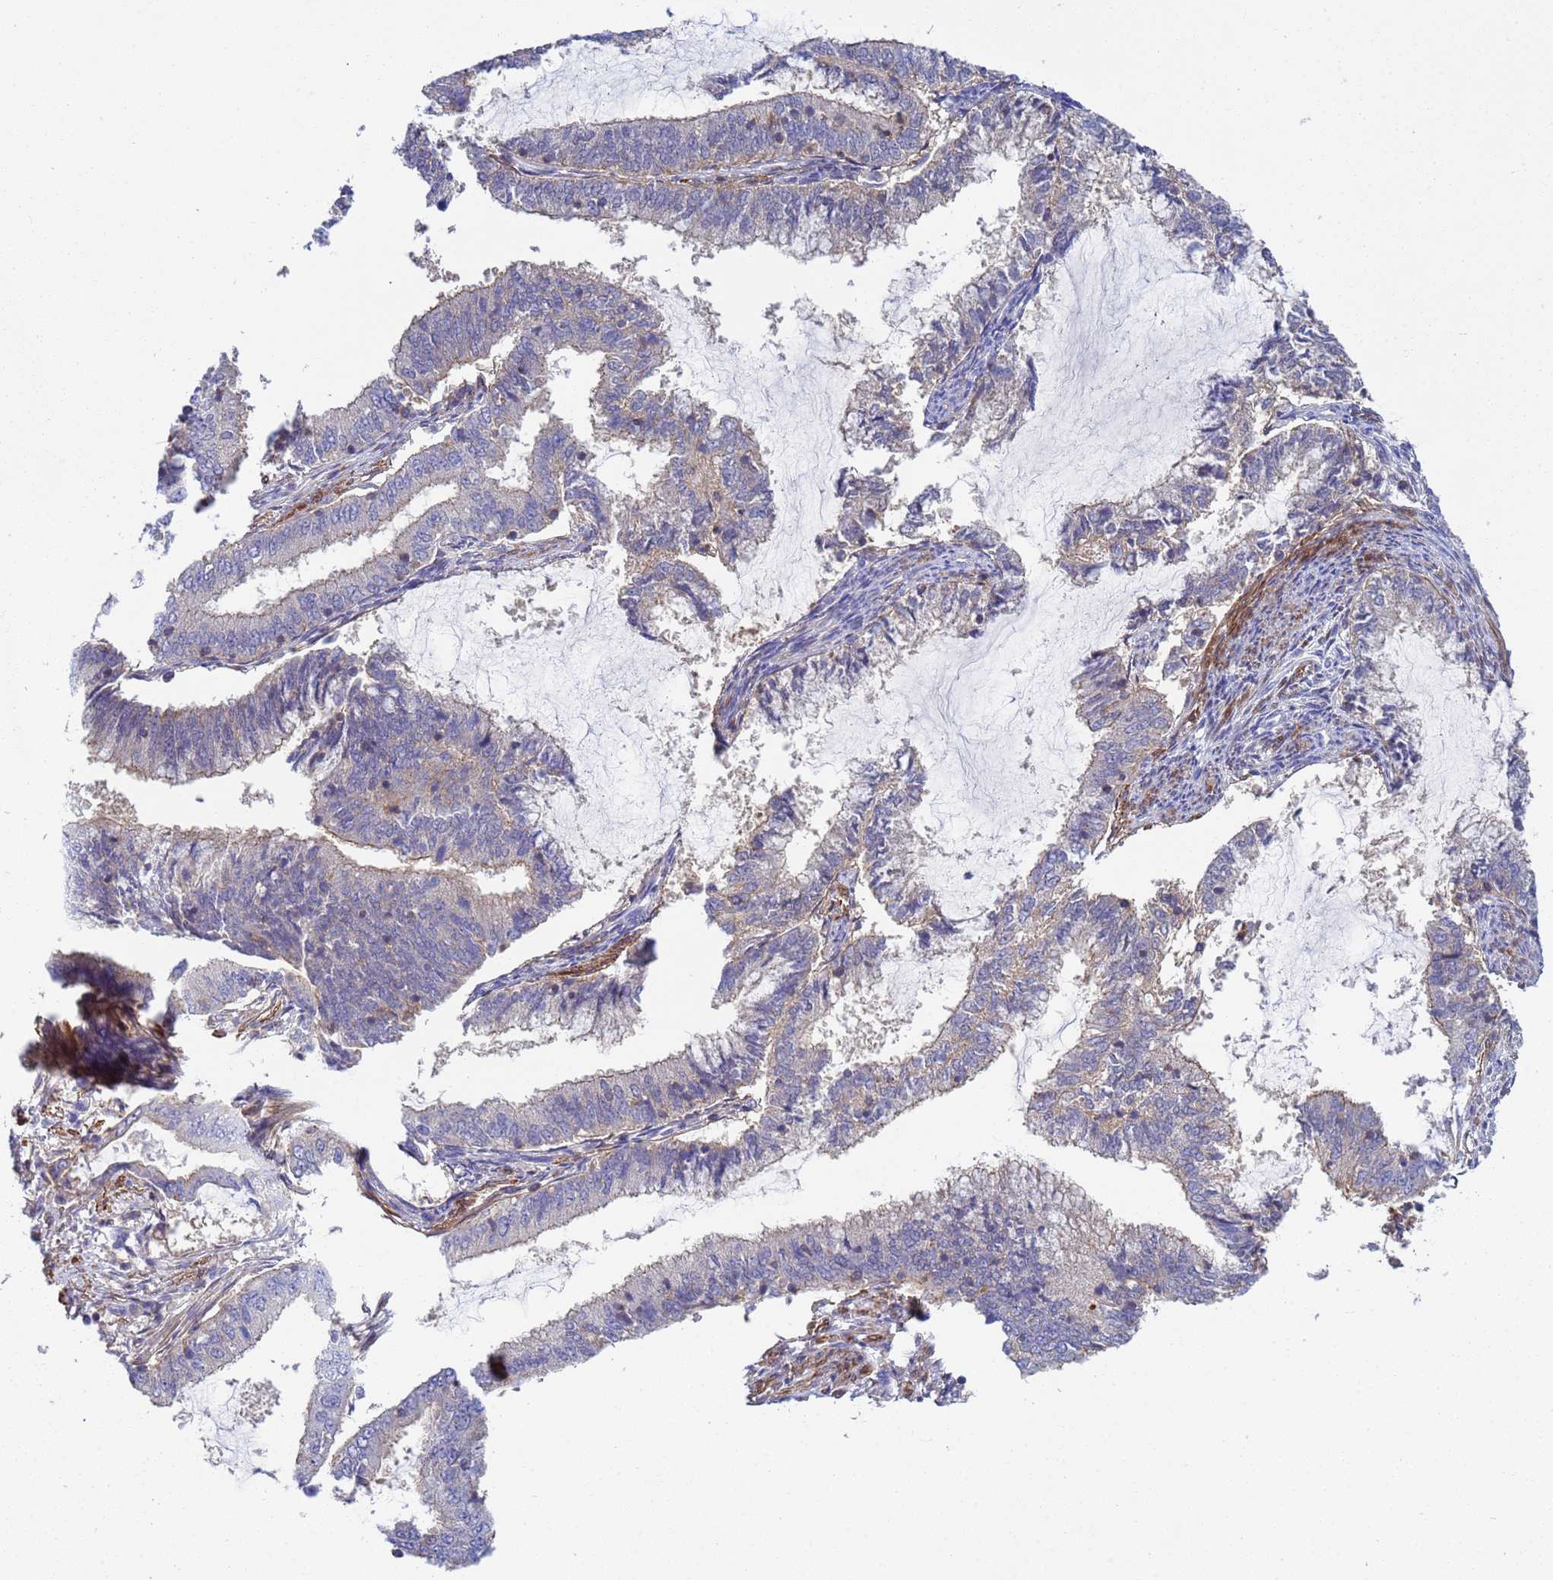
{"staining": {"intensity": "weak", "quantity": "<25%", "location": "cytoplasmic/membranous"}, "tissue": "endometrial cancer", "cell_type": "Tumor cells", "image_type": "cancer", "snomed": [{"axis": "morphology", "description": "Adenocarcinoma, NOS"}, {"axis": "topography", "description": "Endometrium"}], "caption": "An image of endometrial cancer (adenocarcinoma) stained for a protein shows no brown staining in tumor cells.", "gene": "KLHL13", "patient": {"sex": "female", "age": 51}}